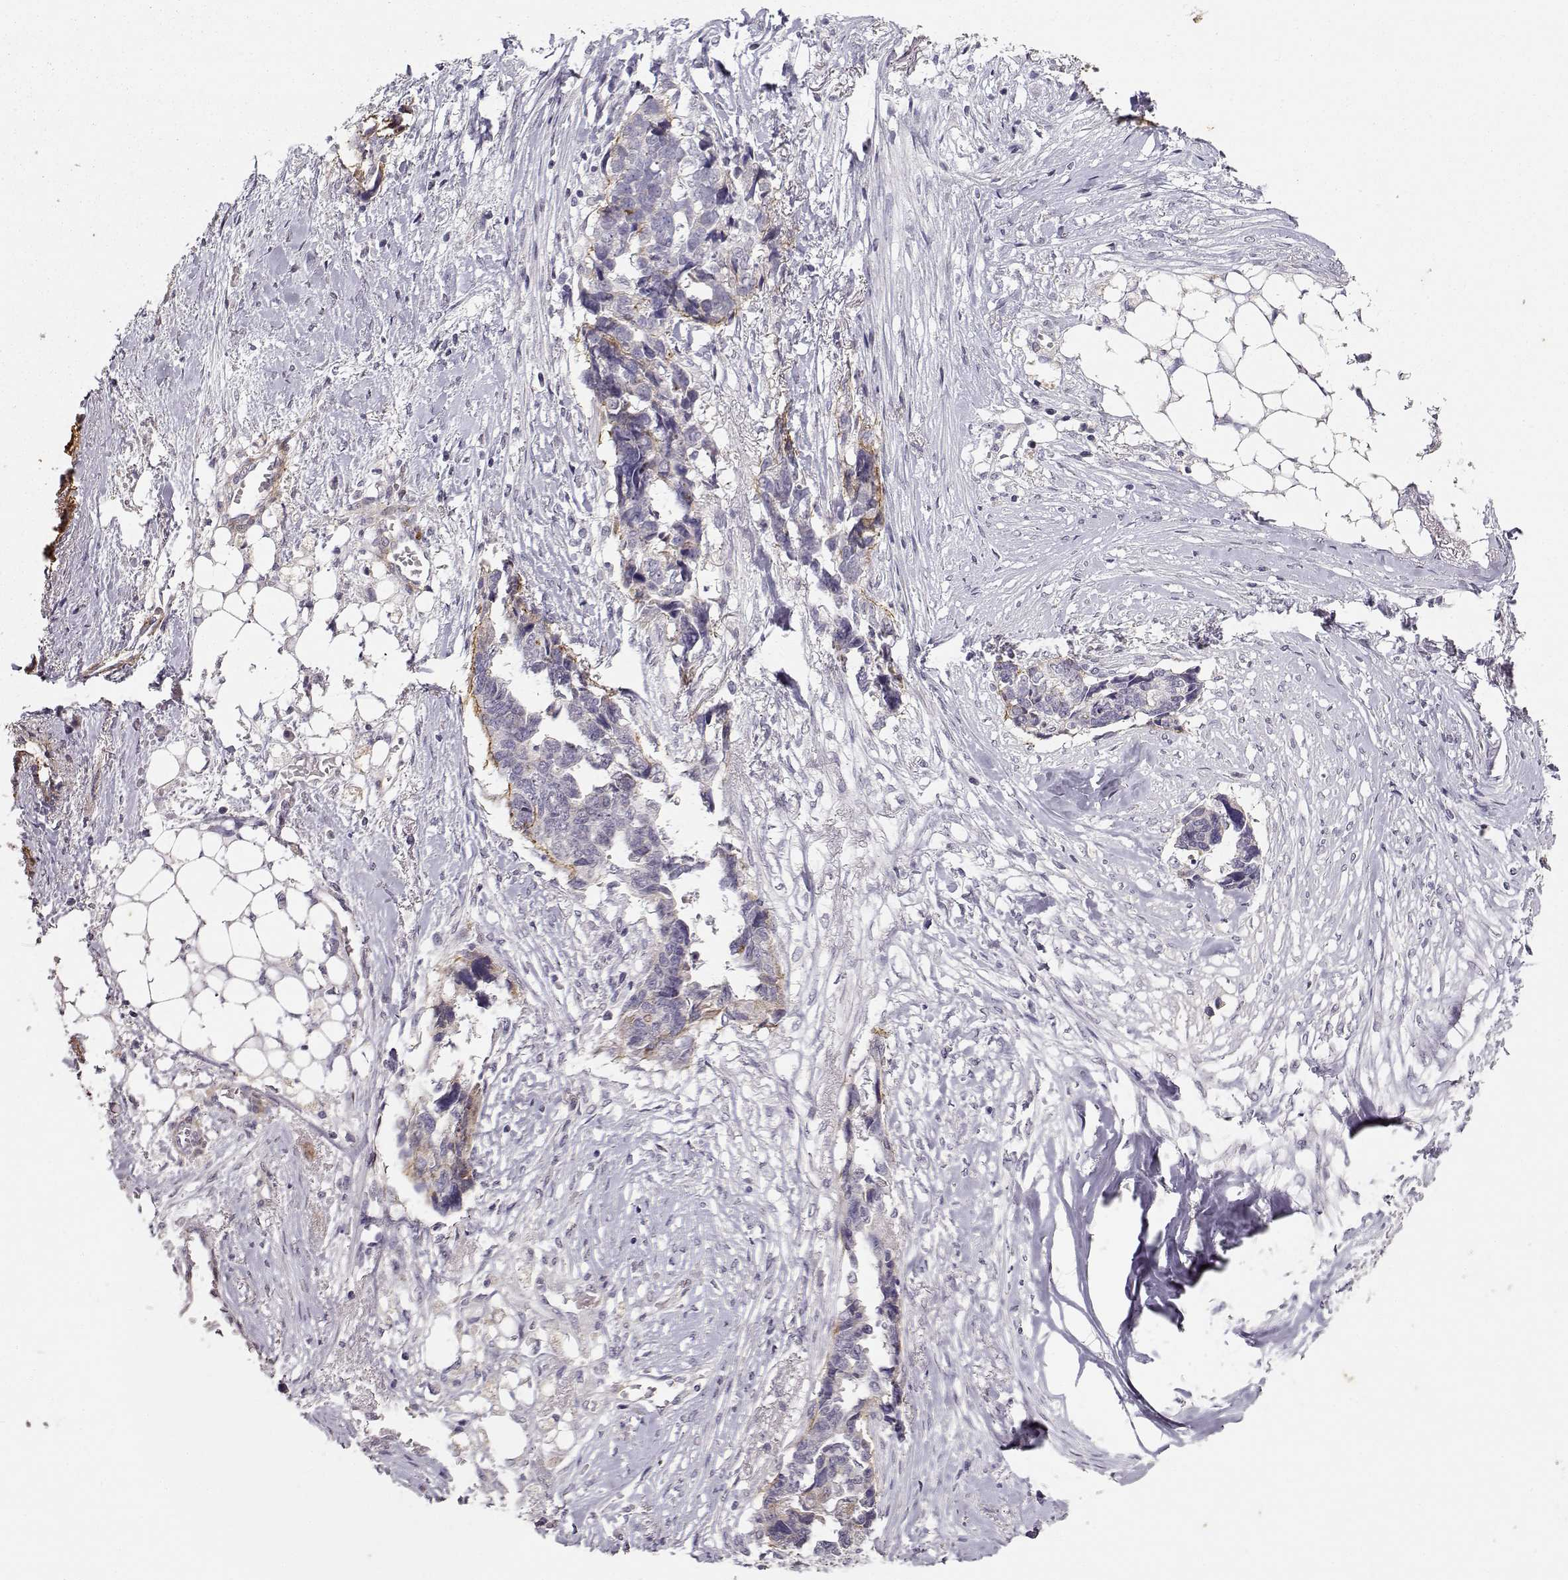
{"staining": {"intensity": "negative", "quantity": "none", "location": "none"}, "tissue": "ovarian cancer", "cell_type": "Tumor cells", "image_type": "cancer", "snomed": [{"axis": "morphology", "description": "Cystadenocarcinoma, serous, NOS"}, {"axis": "topography", "description": "Ovary"}], "caption": "Ovarian cancer (serous cystadenocarcinoma) was stained to show a protein in brown. There is no significant staining in tumor cells. (Stains: DAB (3,3'-diaminobenzidine) immunohistochemistry with hematoxylin counter stain, Microscopy: brightfield microscopy at high magnification).", "gene": "LAMA5", "patient": {"sex": "female", "age": 69}}